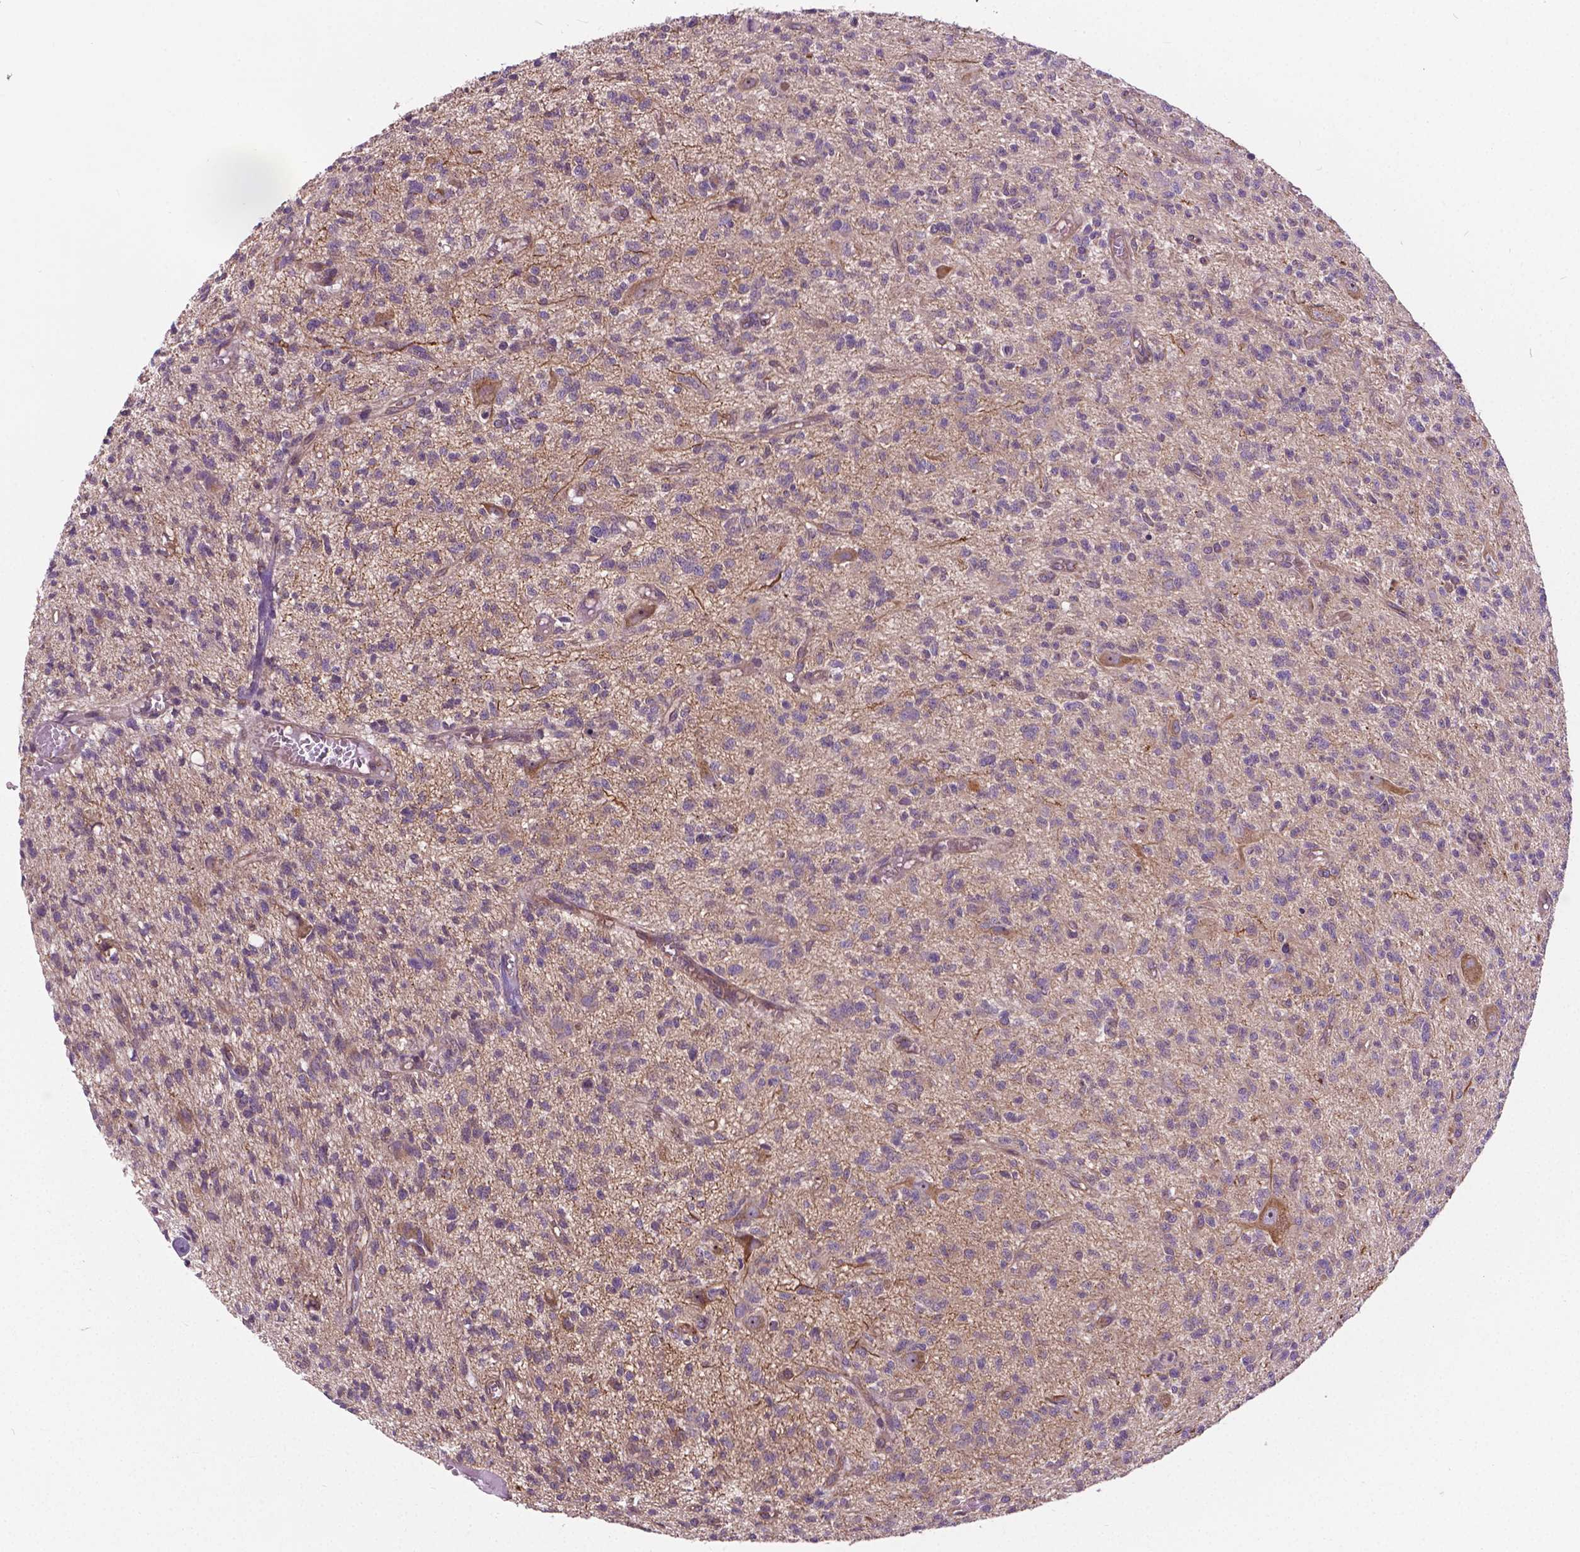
{"staining": {"intensity": "negative", "quantity": "none", "location": "none"}, "tissue": "glioma", "cell_type": "Tumor cells", "image_type": "cancer", "snomed": [{"axis": "morphology", "description": "Glioma, malignant, Low grade"}, {"axis": "topography", "description": "Brain"}], "caption": "Histopathology image shows no protein positivity in tumor cells of glioma tissue.", "gene": "MZT1", "patient": {"sex": "male", "age": 64}}